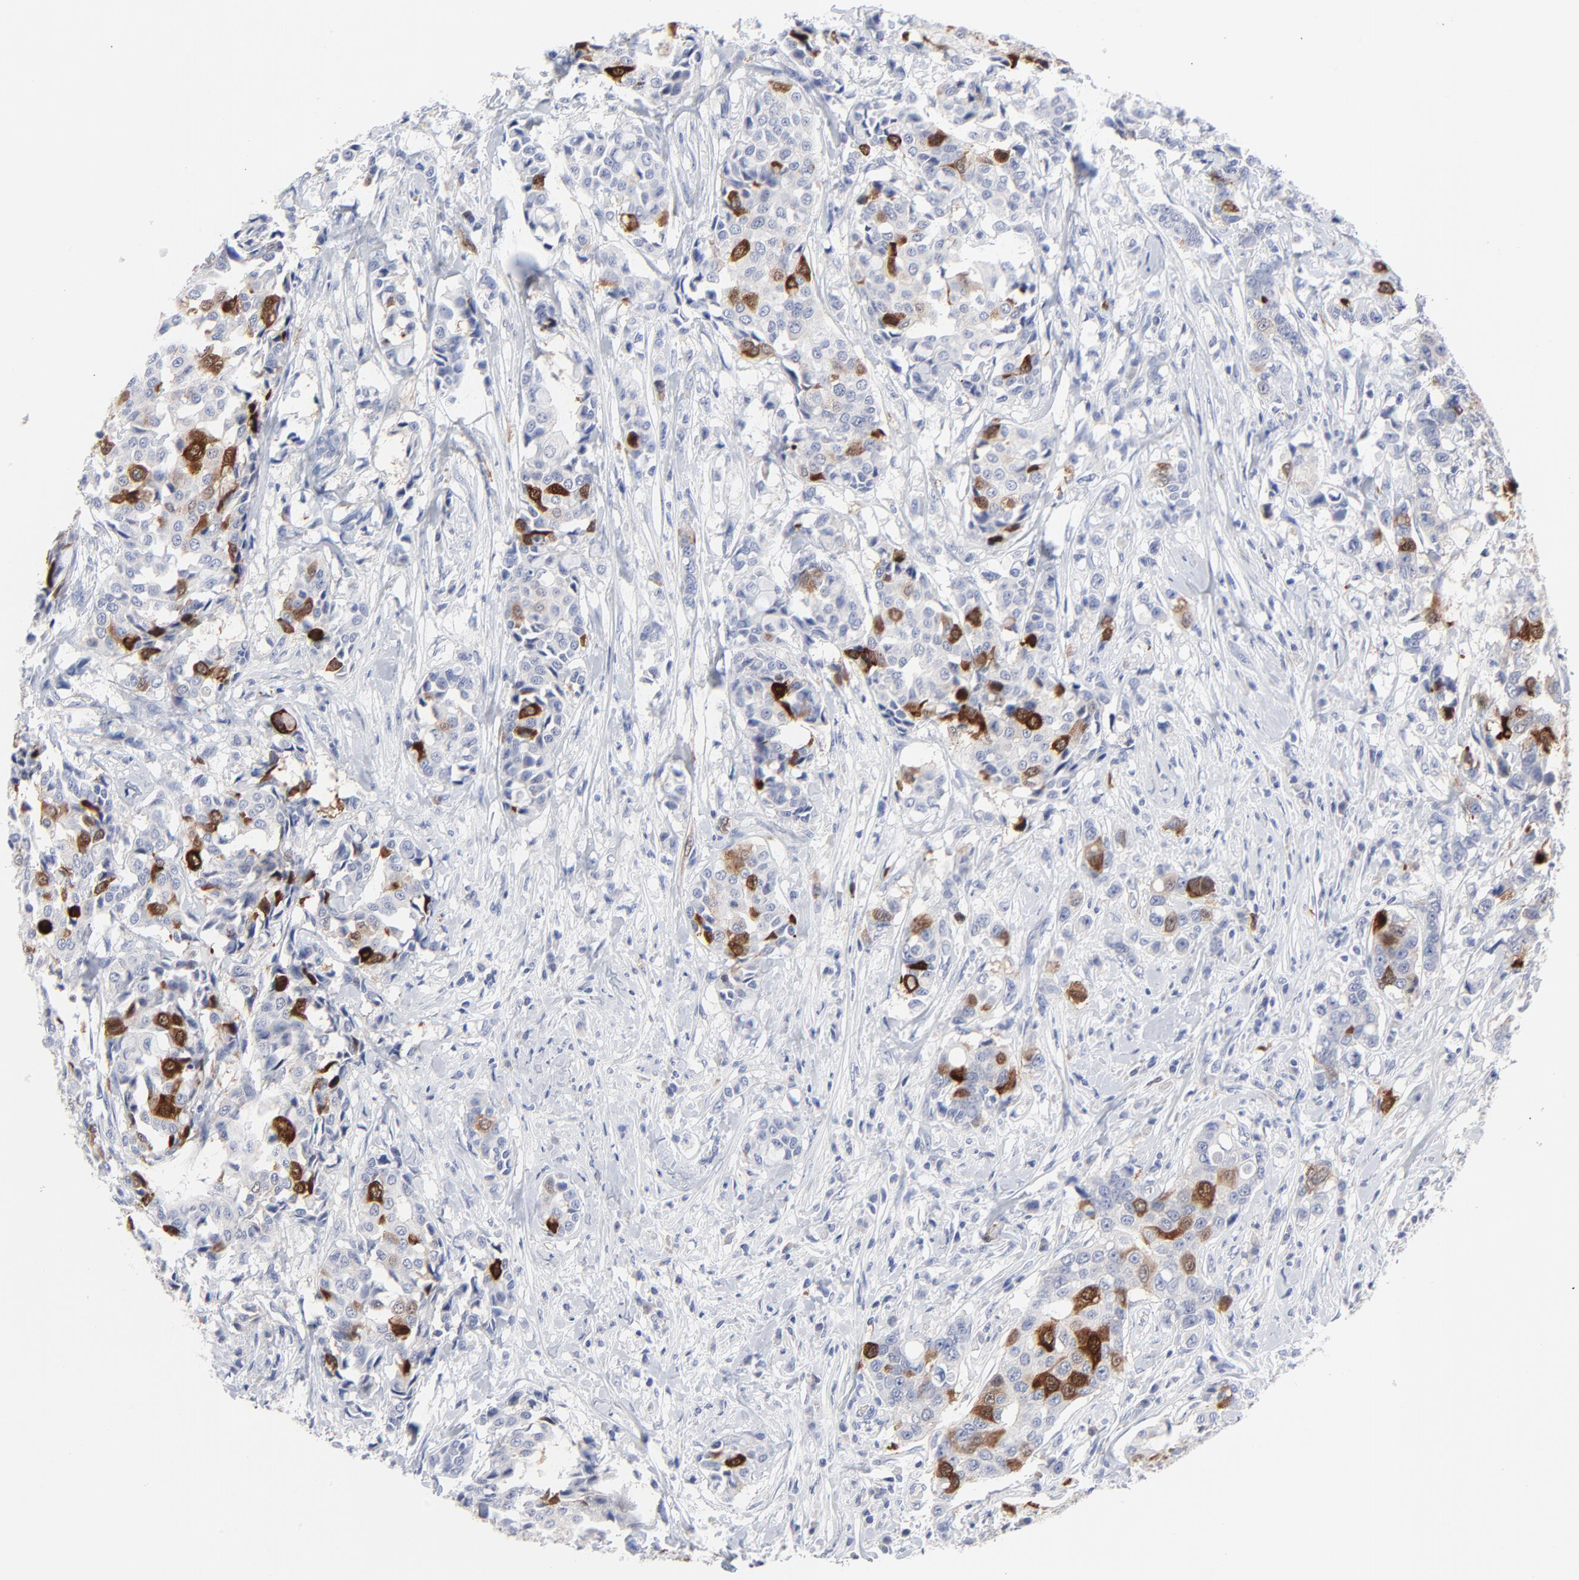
{"staining": {"intensity": "strong", "quantity": "<25%", "location": "cytoplasmic/membranous,nuclear"}, "tissue": "breast cancer", "cell_type": "Tumor cells", "image_type": "cancer", "snomed": [{"axis": "morphology", "description": "Duct carcinoma"}, {"axis": "topography", "description": "Breast"}], "caption": "The photomicrograph reveals immunohistochemical staining of intraductal carcinoma (breast). There is strong cytoplasmic/membranous and nuclear expression is present in approximately <25% of tumor cells.", "gene": "CDK1", "patient": {"sex": "female", "age": 27}}